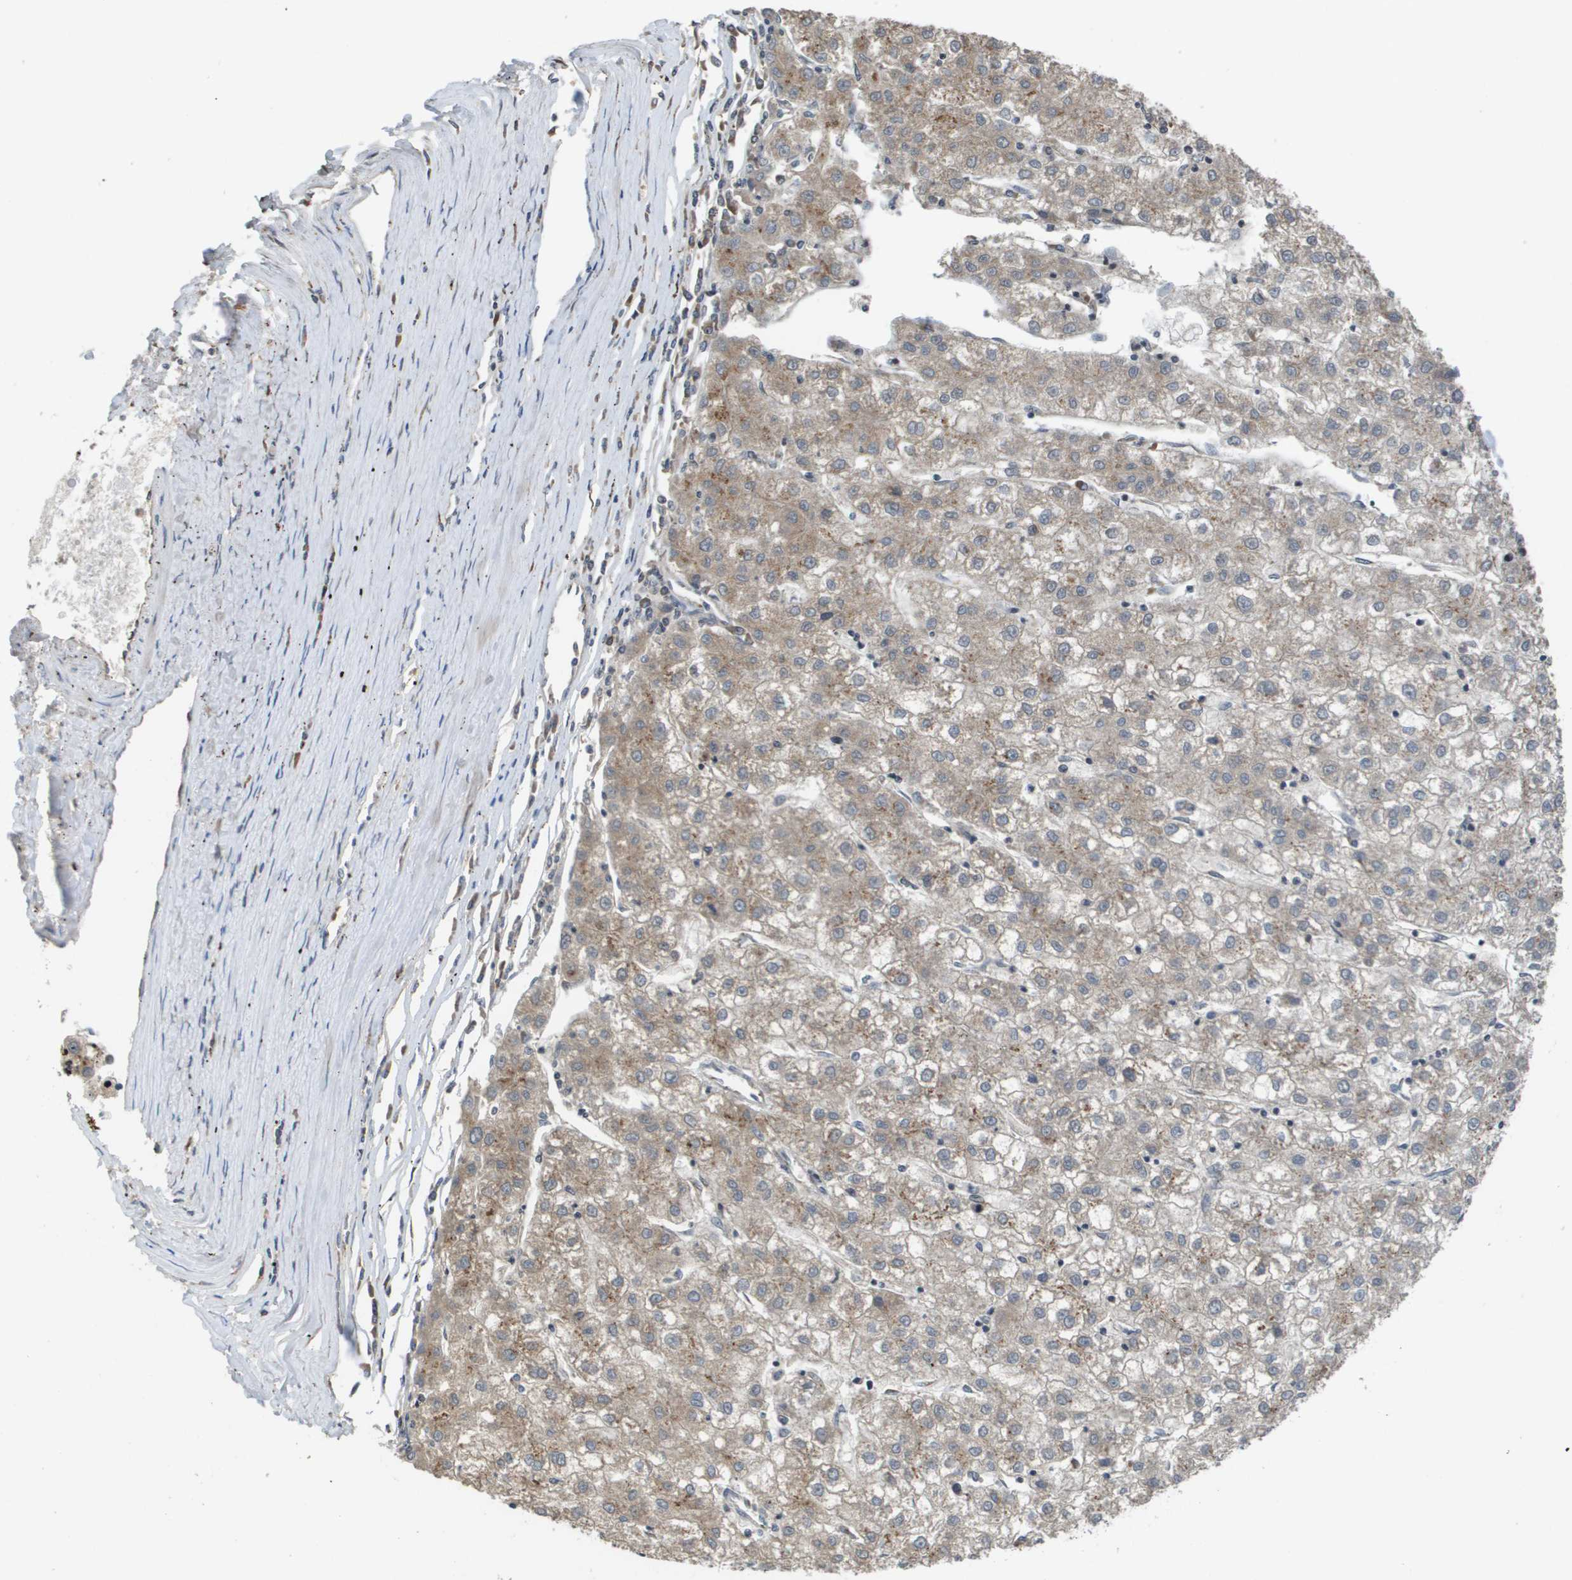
{"staining": {"intensity": "weak", "quantity": ">75%", "location": "cytoplasmic/membranous"}, "tissue": "liver cancer", "cell_type": "Tumor cells", "image_type": "cancer", "snomed": [{"axis": "morphology", "description": "Carcinoma, Hepatocellular, NOS"}, {"axis": "topography", "description": "Liver"}], "caption": "A brown stain labels weak cytoplasmic/membranous staining of a protein in liver cancer tumor cells.", "gene": "PCK1", "patient": {"sex": "male", "age": 72}}